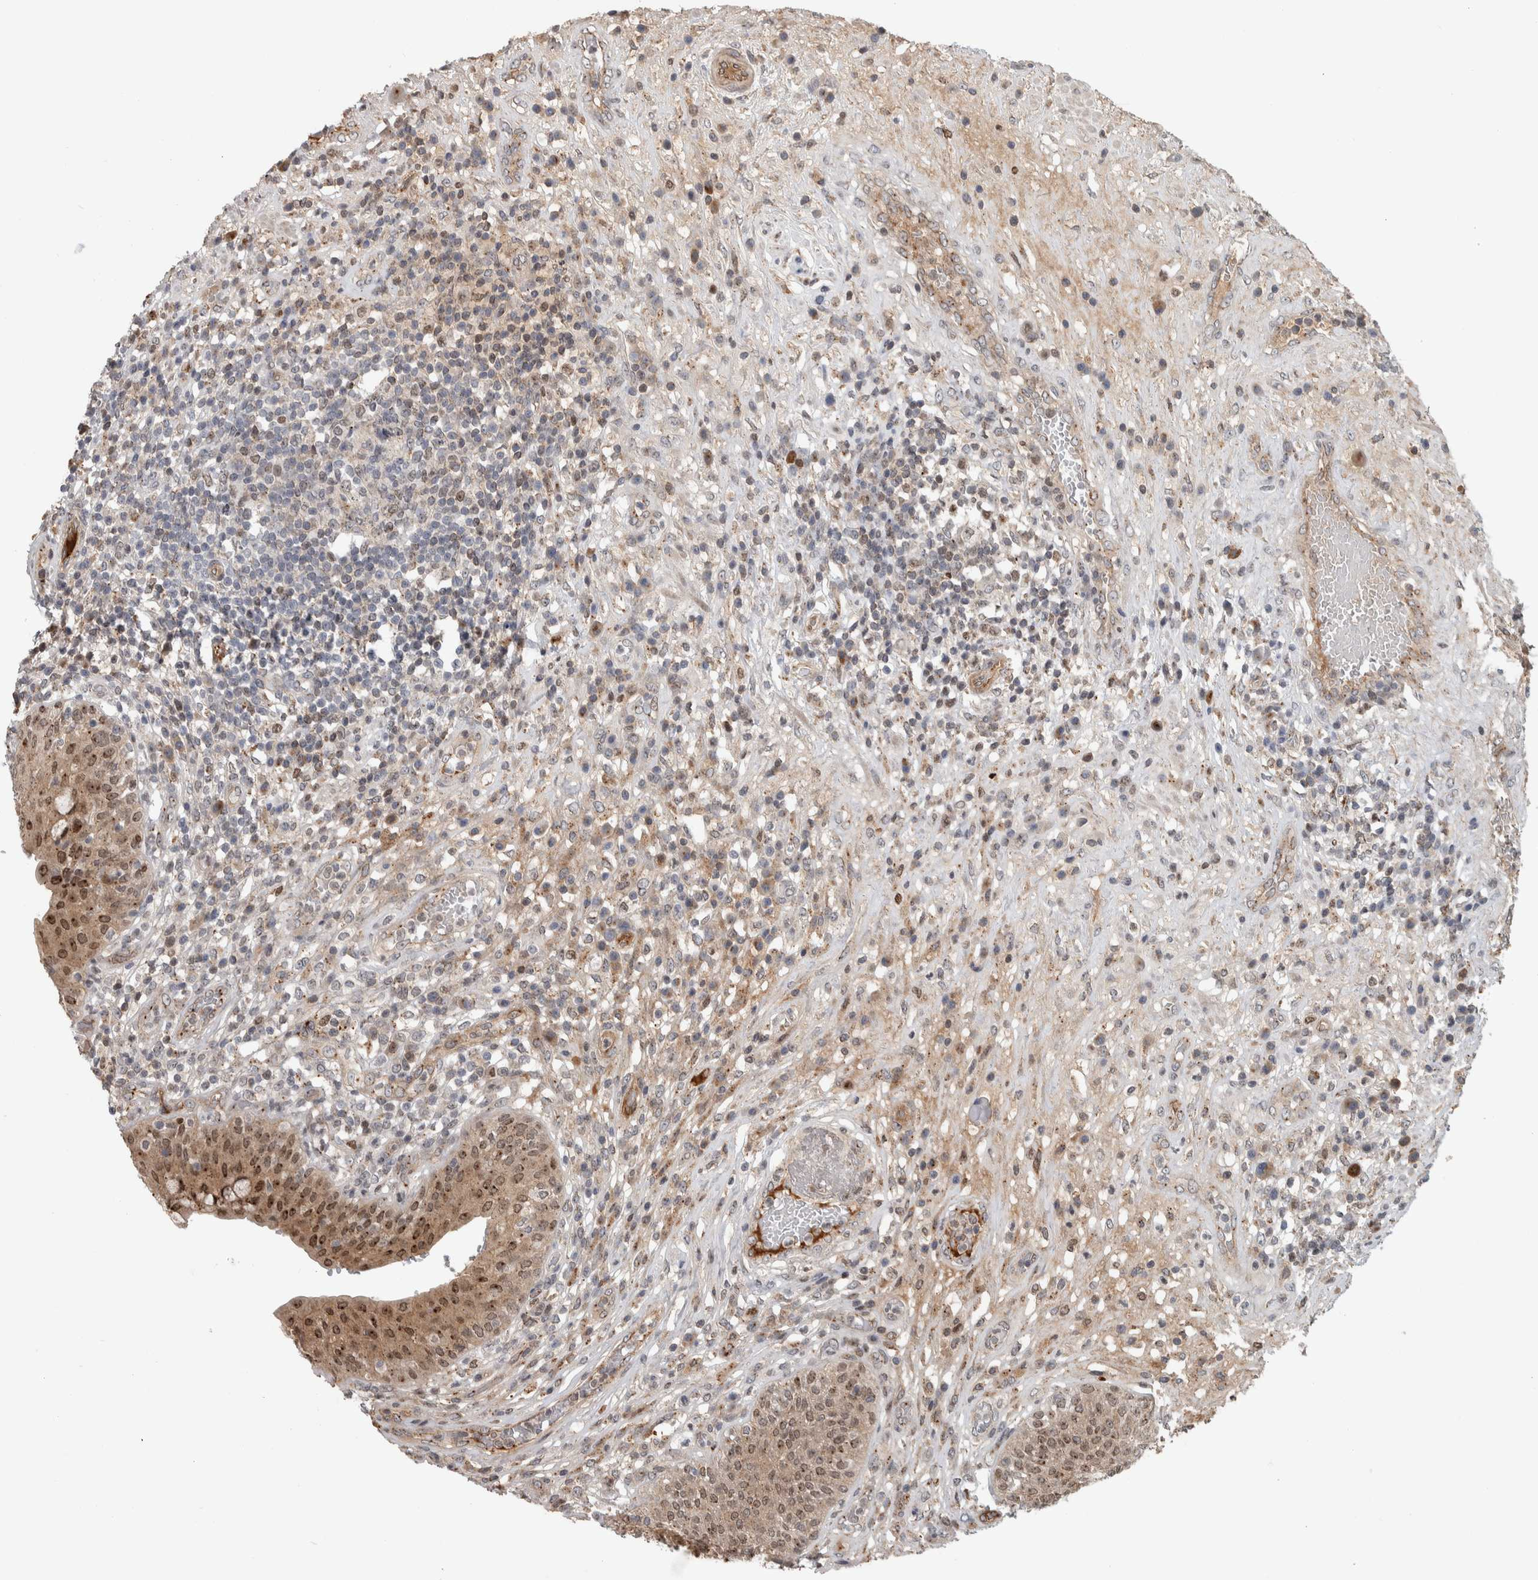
{"staining": {"intensity": "moderate", "quantity": ">75%", "location": "cytoplasmic/membranous,nuclear"}, "tissue": "urinary bladder", "cell_type": "Urothelial cells", "image_type": "normal", "snomed": [{"axis": "morphology", "description": "Normal tissue, NOS"}, {"axis": "topography", "description": "Urinary bladder"}], "caption": "This is an image of IHC staining of unremarkable urinary bladder, which shows moderate positivity in the cytoplasmic/membranous,nuclear of urothelial cells.", "gene": "MSL1", "patient": {"sex": "female", "age": 62}}